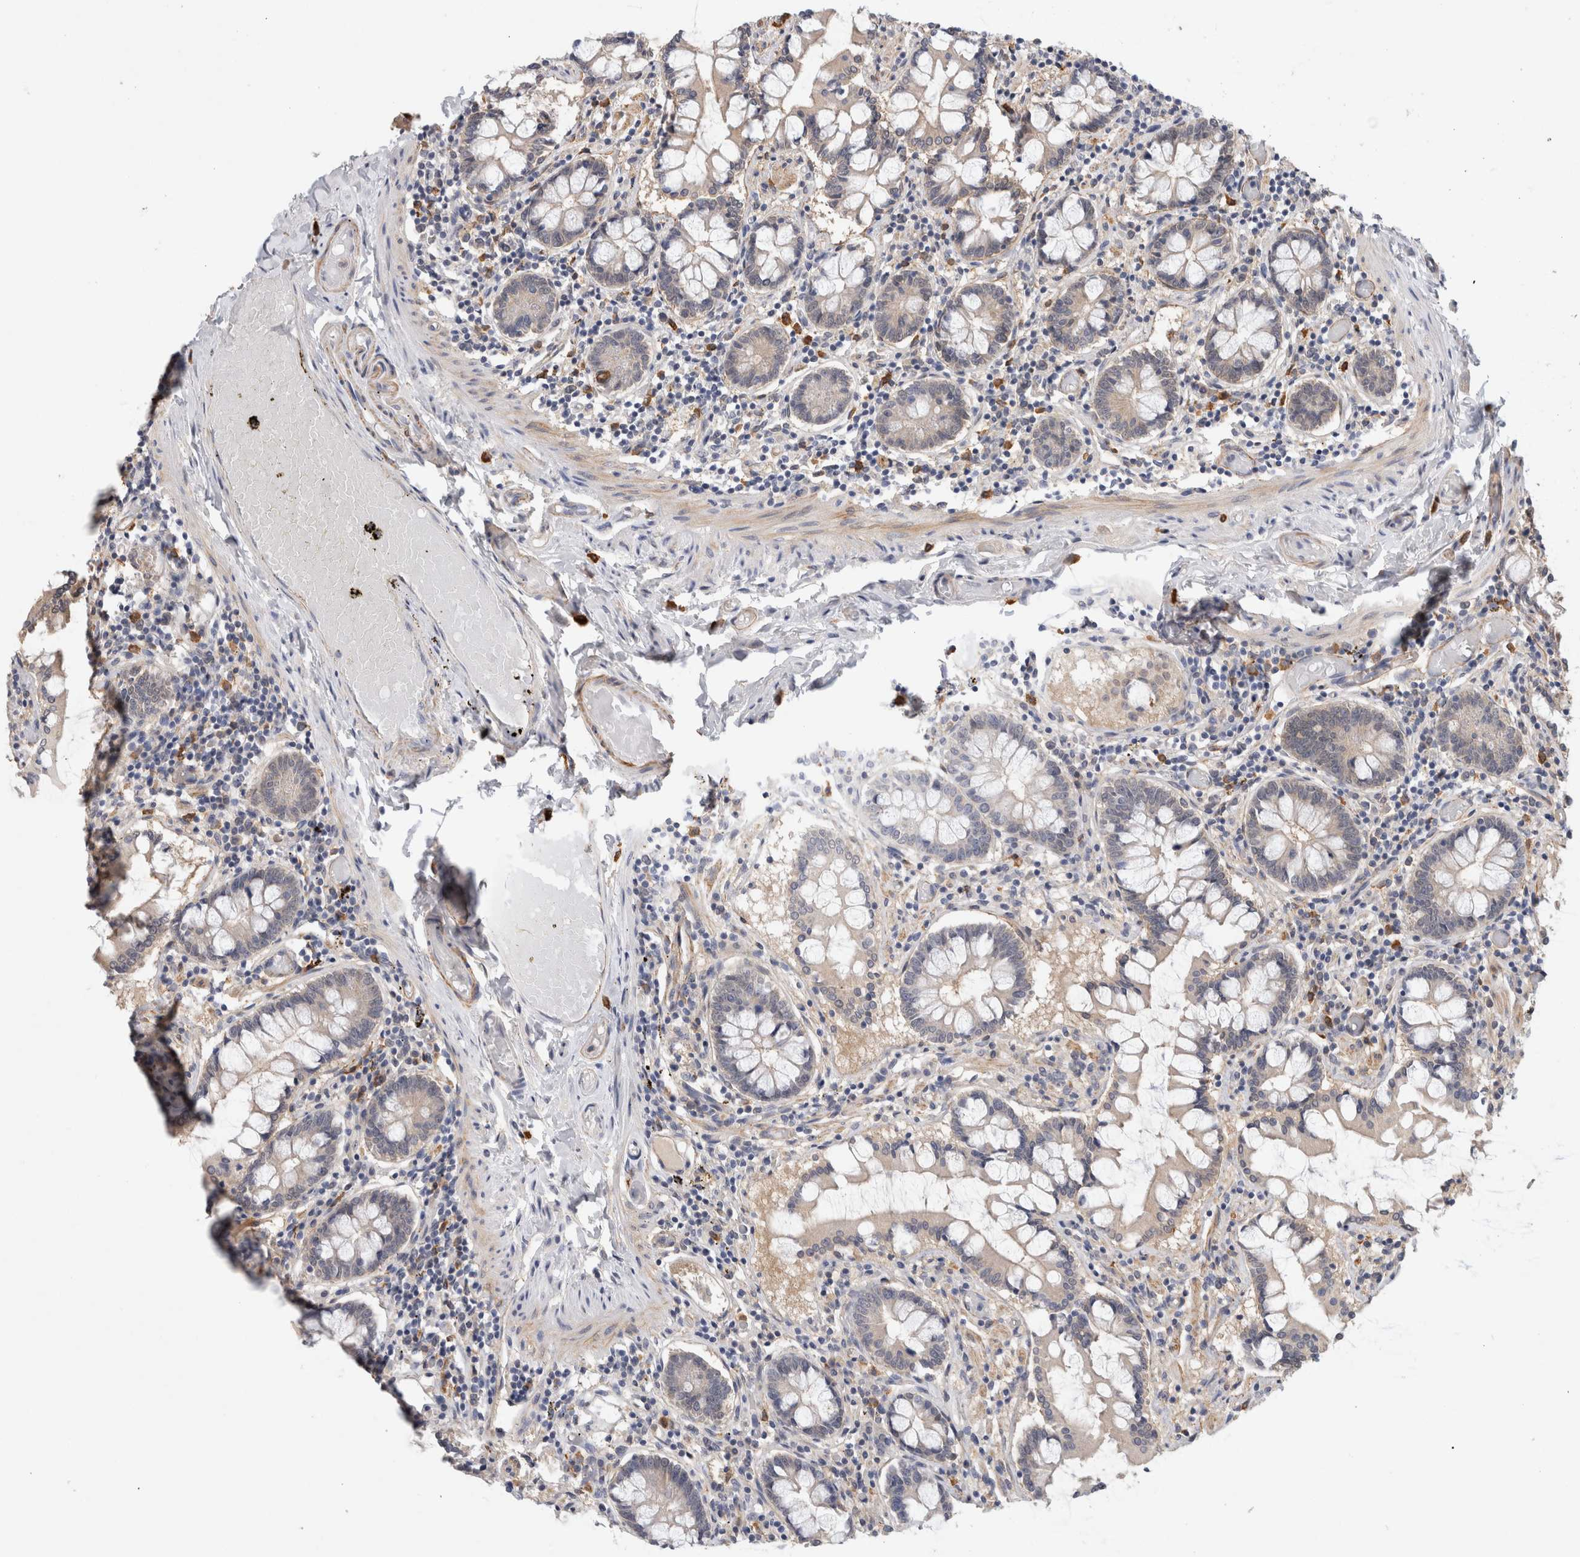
{"staining": {"intensity": "negative", "quantity": "none", "location": "none"}, "tissue": "small intestine", "cell_type": "Glandular cells", "image_type": "normal", "snomed": [{"axis": "morphology", "description": "Normal tissue, NOS"}, {"axis": "topography", "description": "Small intestine"}], "caption": "The histopathology image reveals no significant staining in glandular cells of small intestine. (Stains: DAB IHC with hematoxylin counter stain, Microscopy: brightfield microscopy at high magnification).", "gene": "PGM1", "patient": {"sex": "male", "age": 41}}